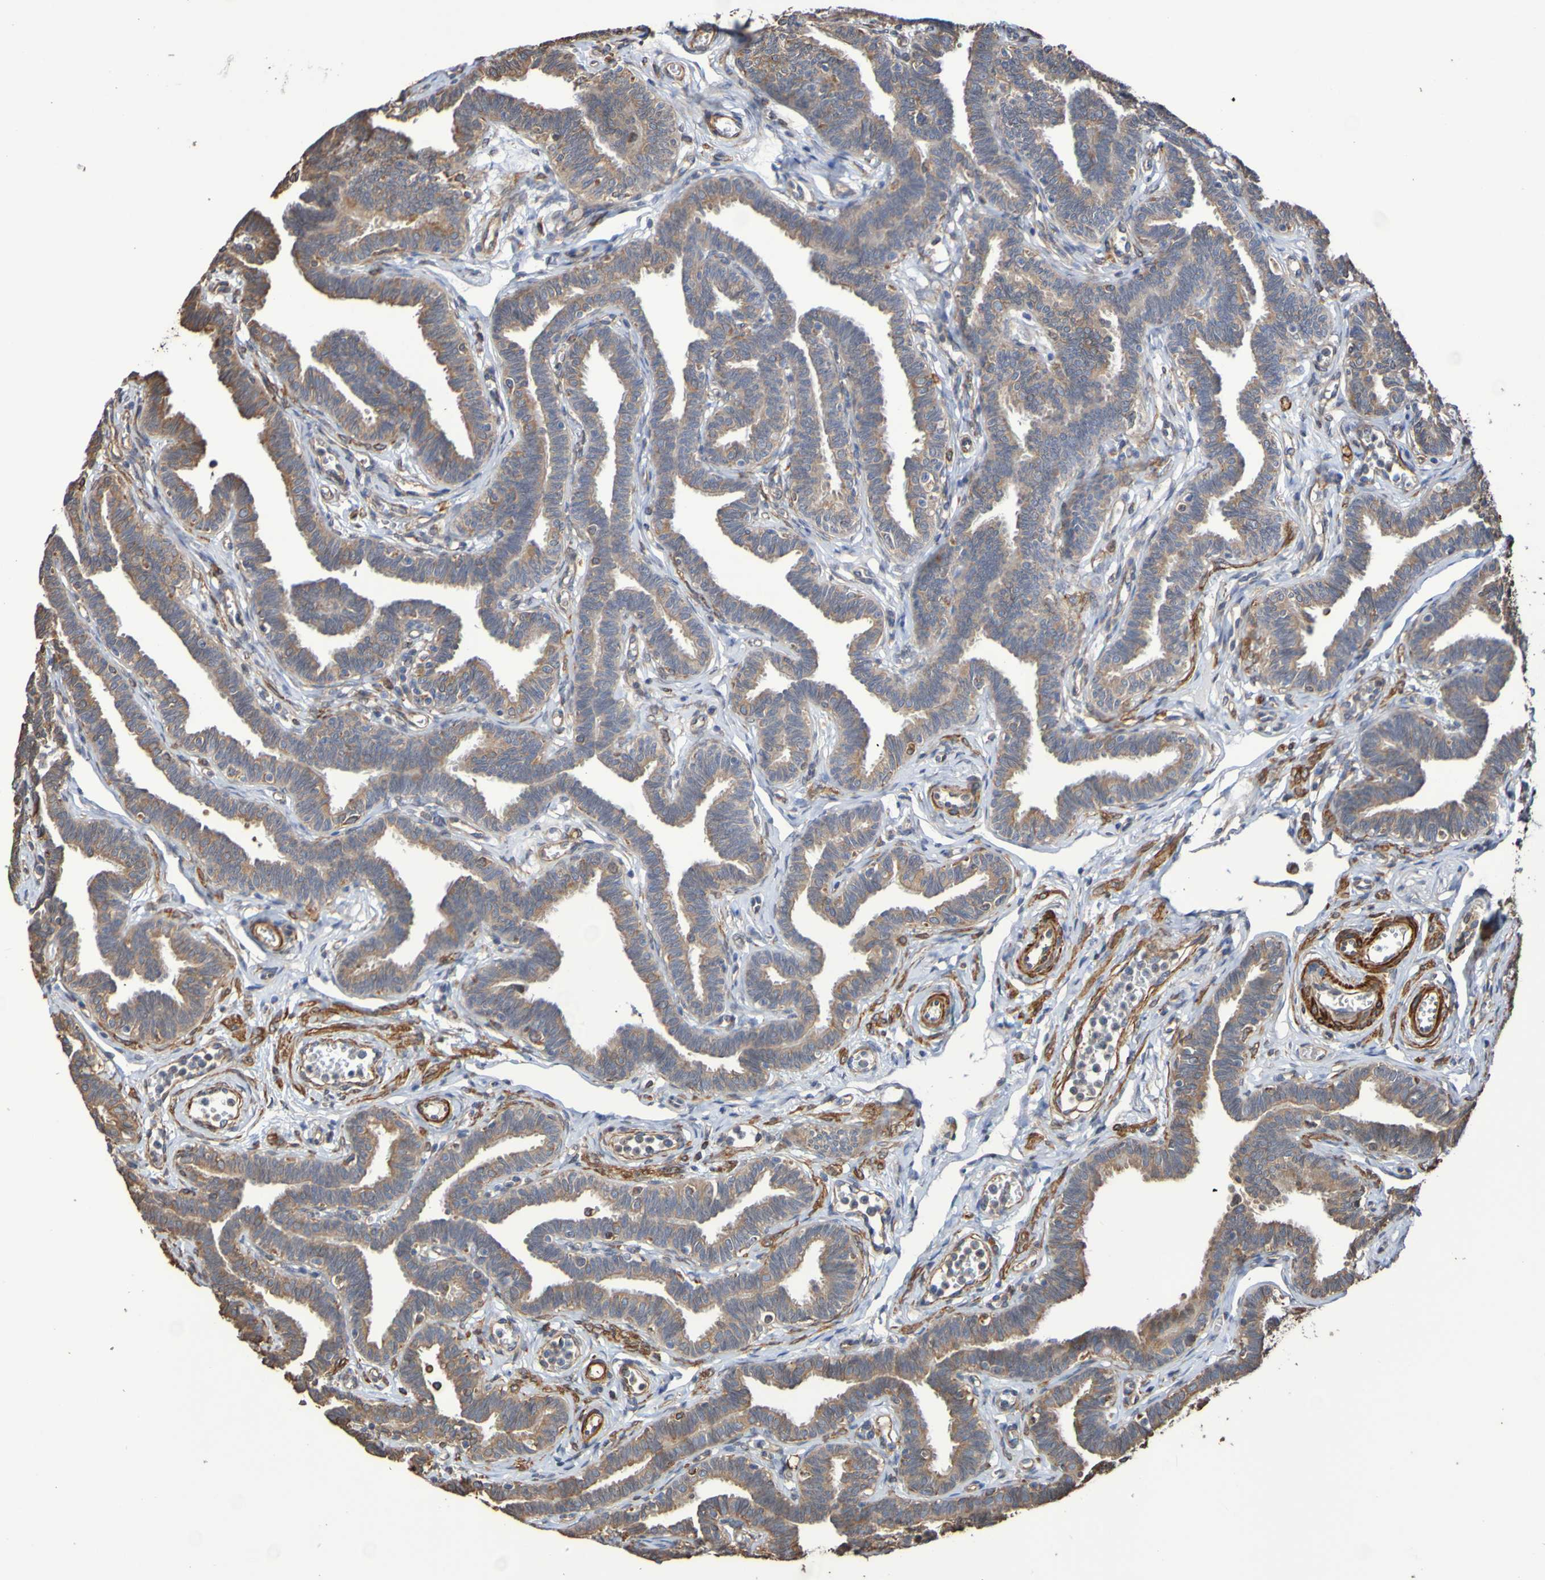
{"staining": {"intensity": "weak", "quantity": ">75%", "location": "cytoplasmic/membranous"}, "tissue": "fallopian tube", "cell_type": "Glandular cells", "image_type": "normal", "snomed": [{"axis": "morphology", "description": "Normal tissue, NOS"}, {"axis": "topography", "description": "Fallopian tube"}, {"axis": "topography", "description": "Ovary"}], "caption": "About >75% of glandular cells in benign fallopian tube reveal weak cytoplasmic/membranous protein expression as visualized by brown immunohistochemical staining.", "gene": "RAB11A", "patient": {"sex": "female", "age": 23}}